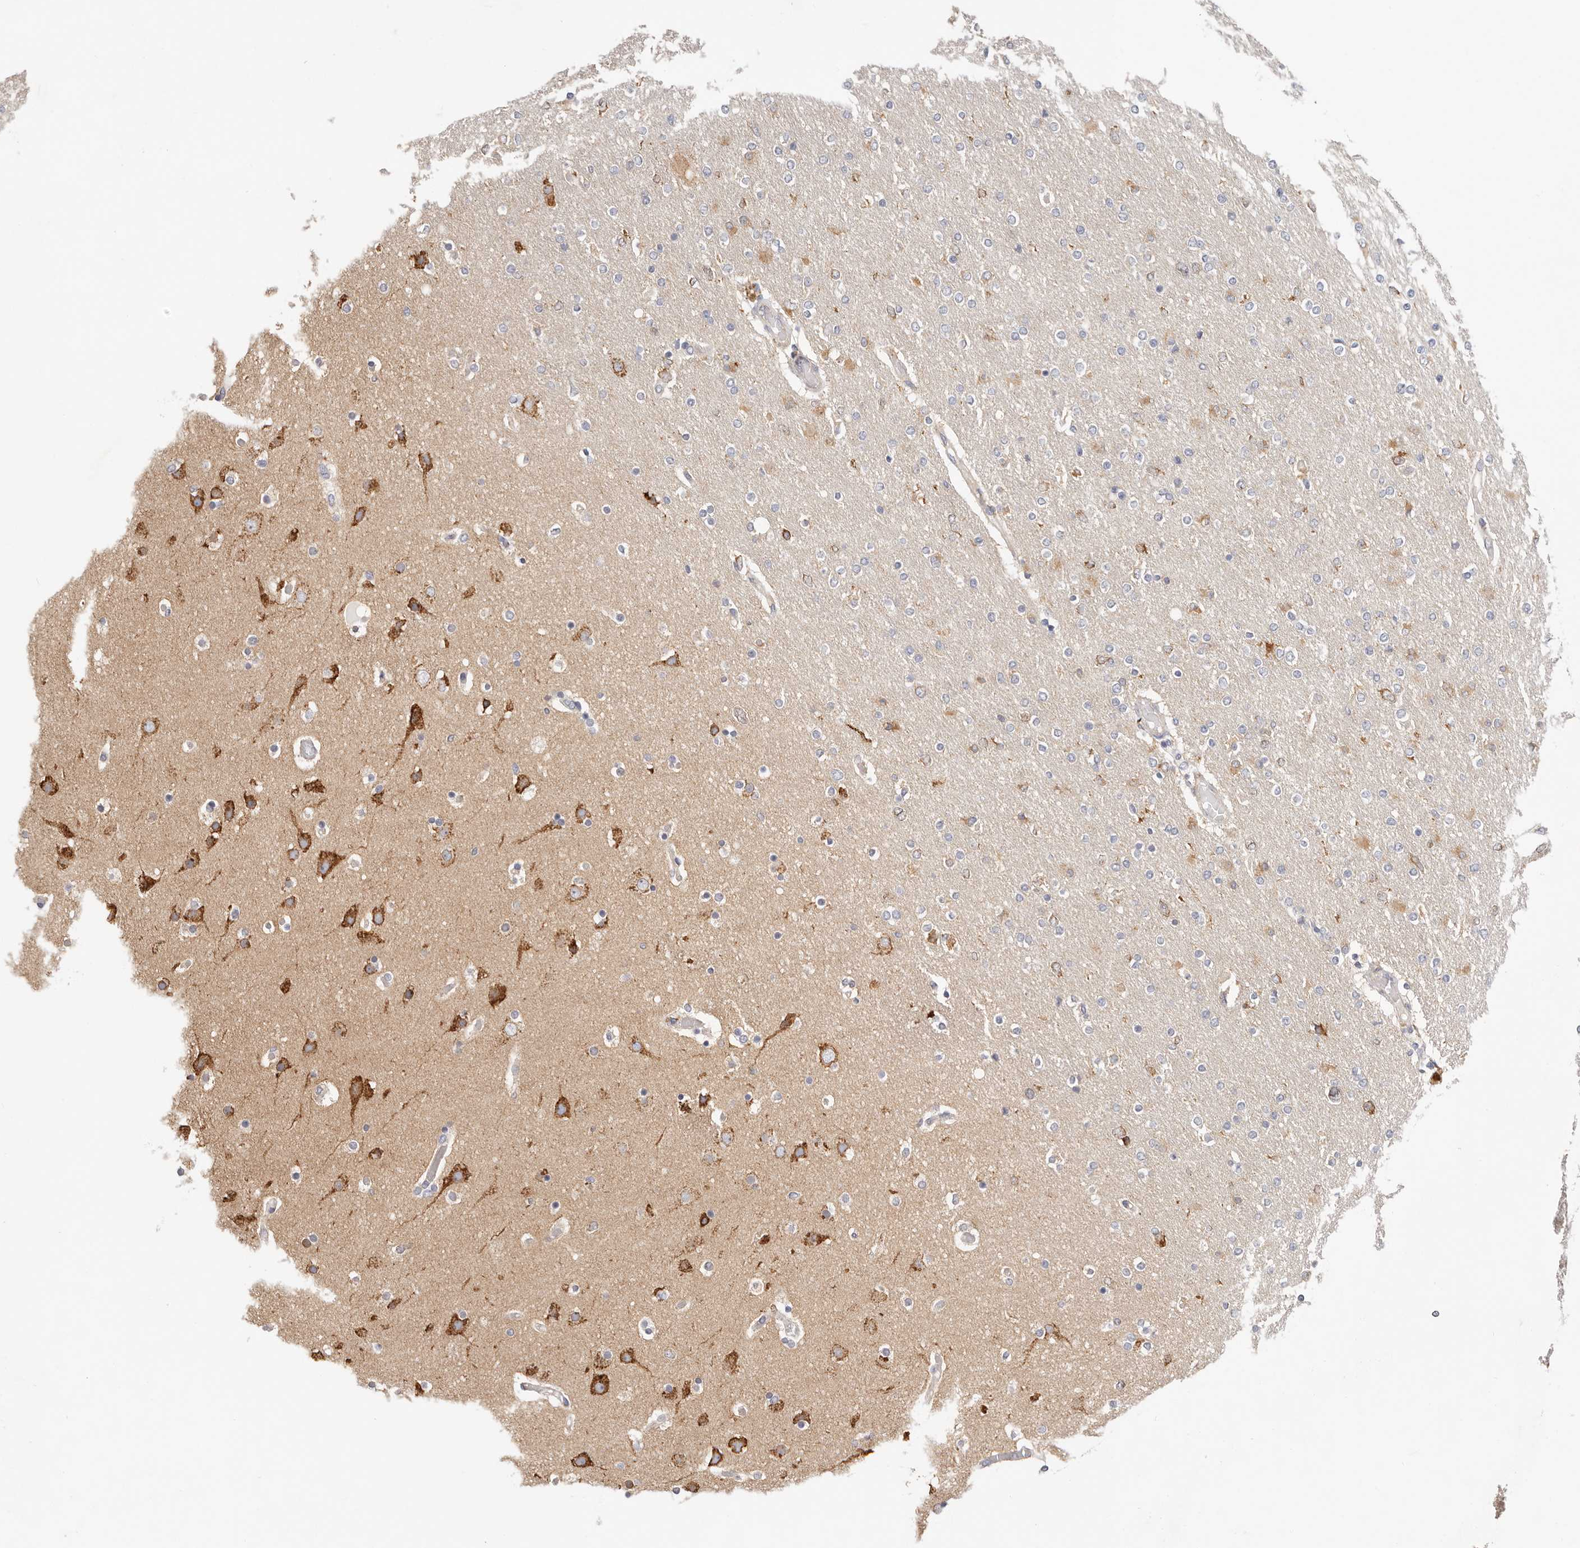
{"staining": {"intensity": "moderate", "quantity": "<25%", "location": "cytoplasmic/membranous"}, "tissue": "glioma", "cell_type": "Tumor cells", "image_type": "cancer", "snomed": [{"axis": "morphology", "description": "Glioma, malignant, High grade"}, {"axis": "topography", "description": "Cerebral cortex"}], "caption": "Glioma stained for a protein shows moderate cytoplasmic/membranous positivity in tumor cells.", "gene": "AFDN", "patient": {"sex": "female", "age": 36}}